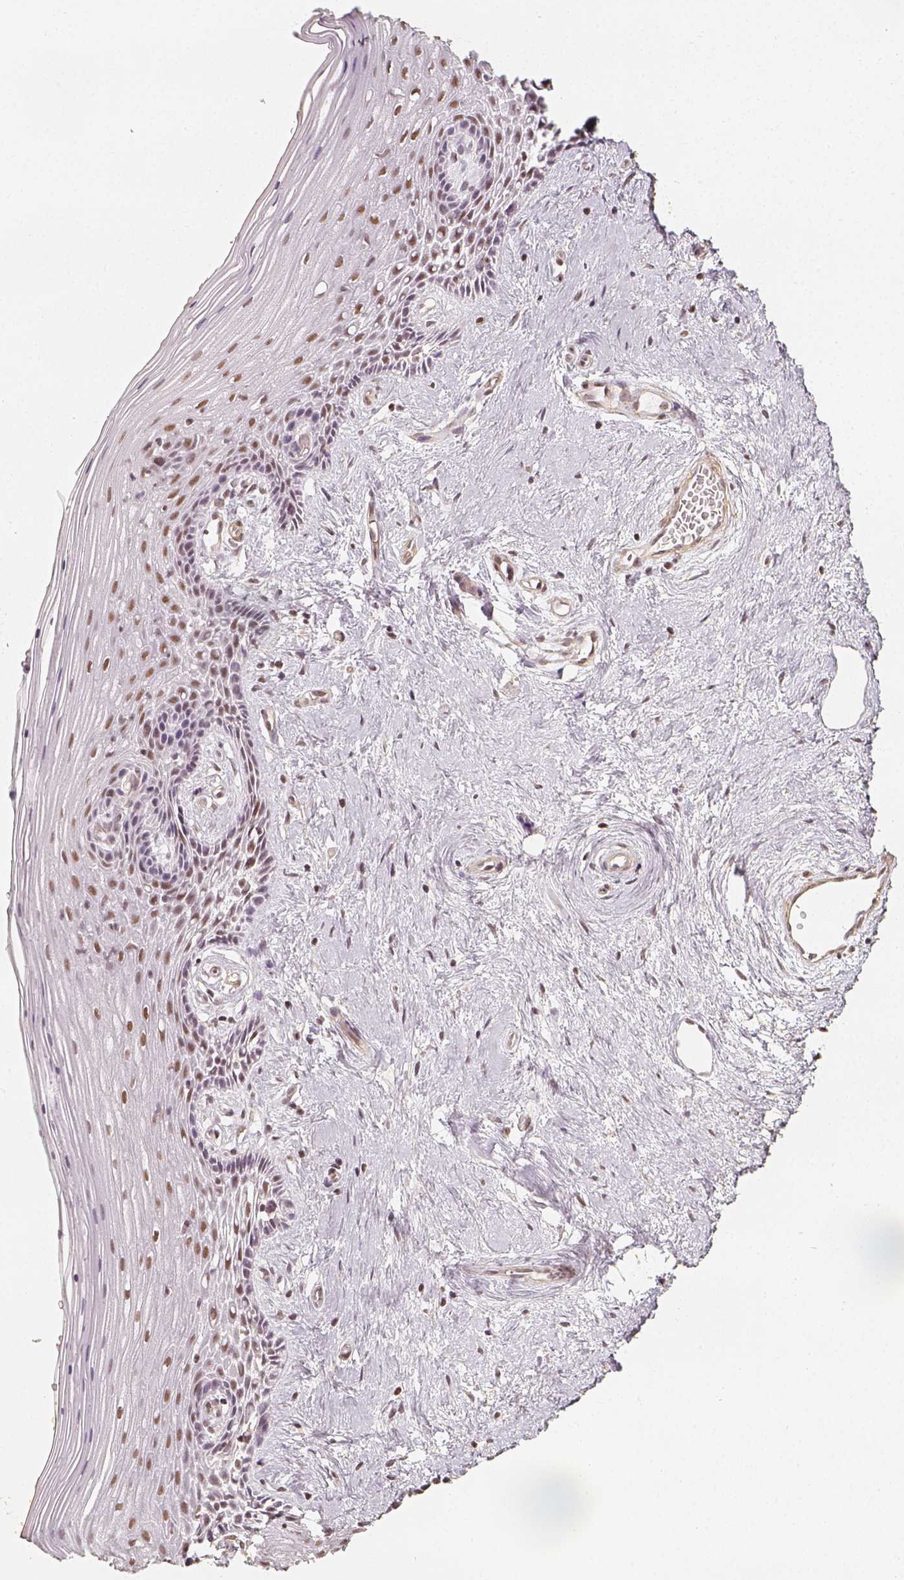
{"staining": {"intensity": "moderate", "quantity": ">75%", "location": "nuclear"}, "tissue": "vagina", "cell_type": "Squamous epithelial cells", "image_type": "normal", "snomed": [{"axis": "morphology", "description": "Normal tissue, NOS"}, {"axis": "topography", "description": "Vagina"}], "caption": "IHC staining of normal vagina, which shows medium levels of moderate nuclear expression in about >75% of squamous epithelial cells indicating moderate nuclear protein positivity. The staining was performed using DAB (brown) for protein detection and nuclei were counterstained in hematoxylin (blue).", "gene": "HDAC1", "patient": {"sex": "female", "age": 45}}